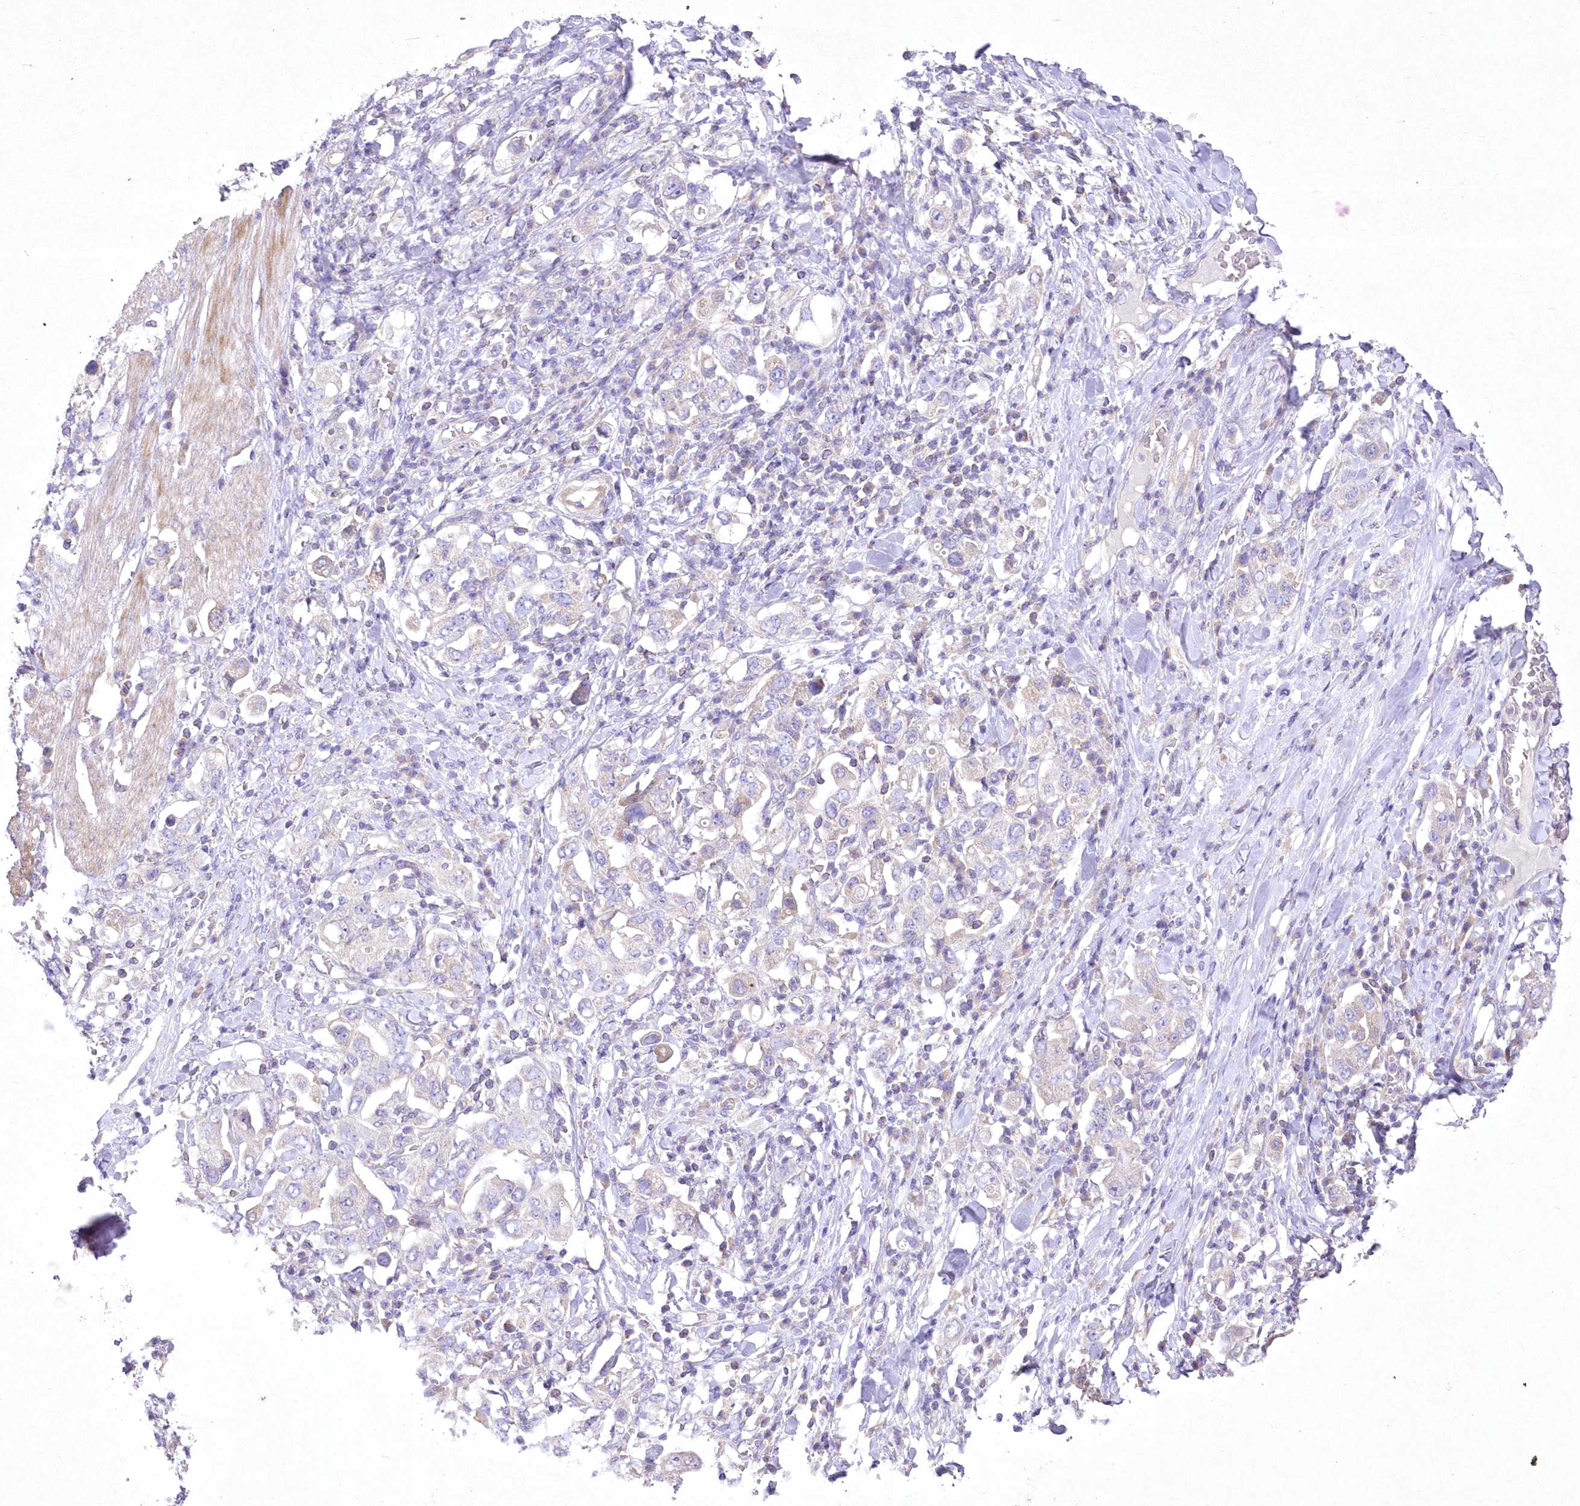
{"staining": {"intensity": "negative", "quantity": "none", "location": "none"}, "tissue": "stomach cancer", "cell_type": "Tumor cells", "image_type": "cancer", "snomed": [{"axis": "morphology", "description": "Adenocarcinoma, NOS"}, {"axis": "topography", "description": "Stomach, upper"}], "caption": "This is an immunohistochemistry image of human adenocarcinoma (stomach). There is no expression in tumor cells.", "gene": "ITSN2", "patient": {"sex": "male", "age": 62}}